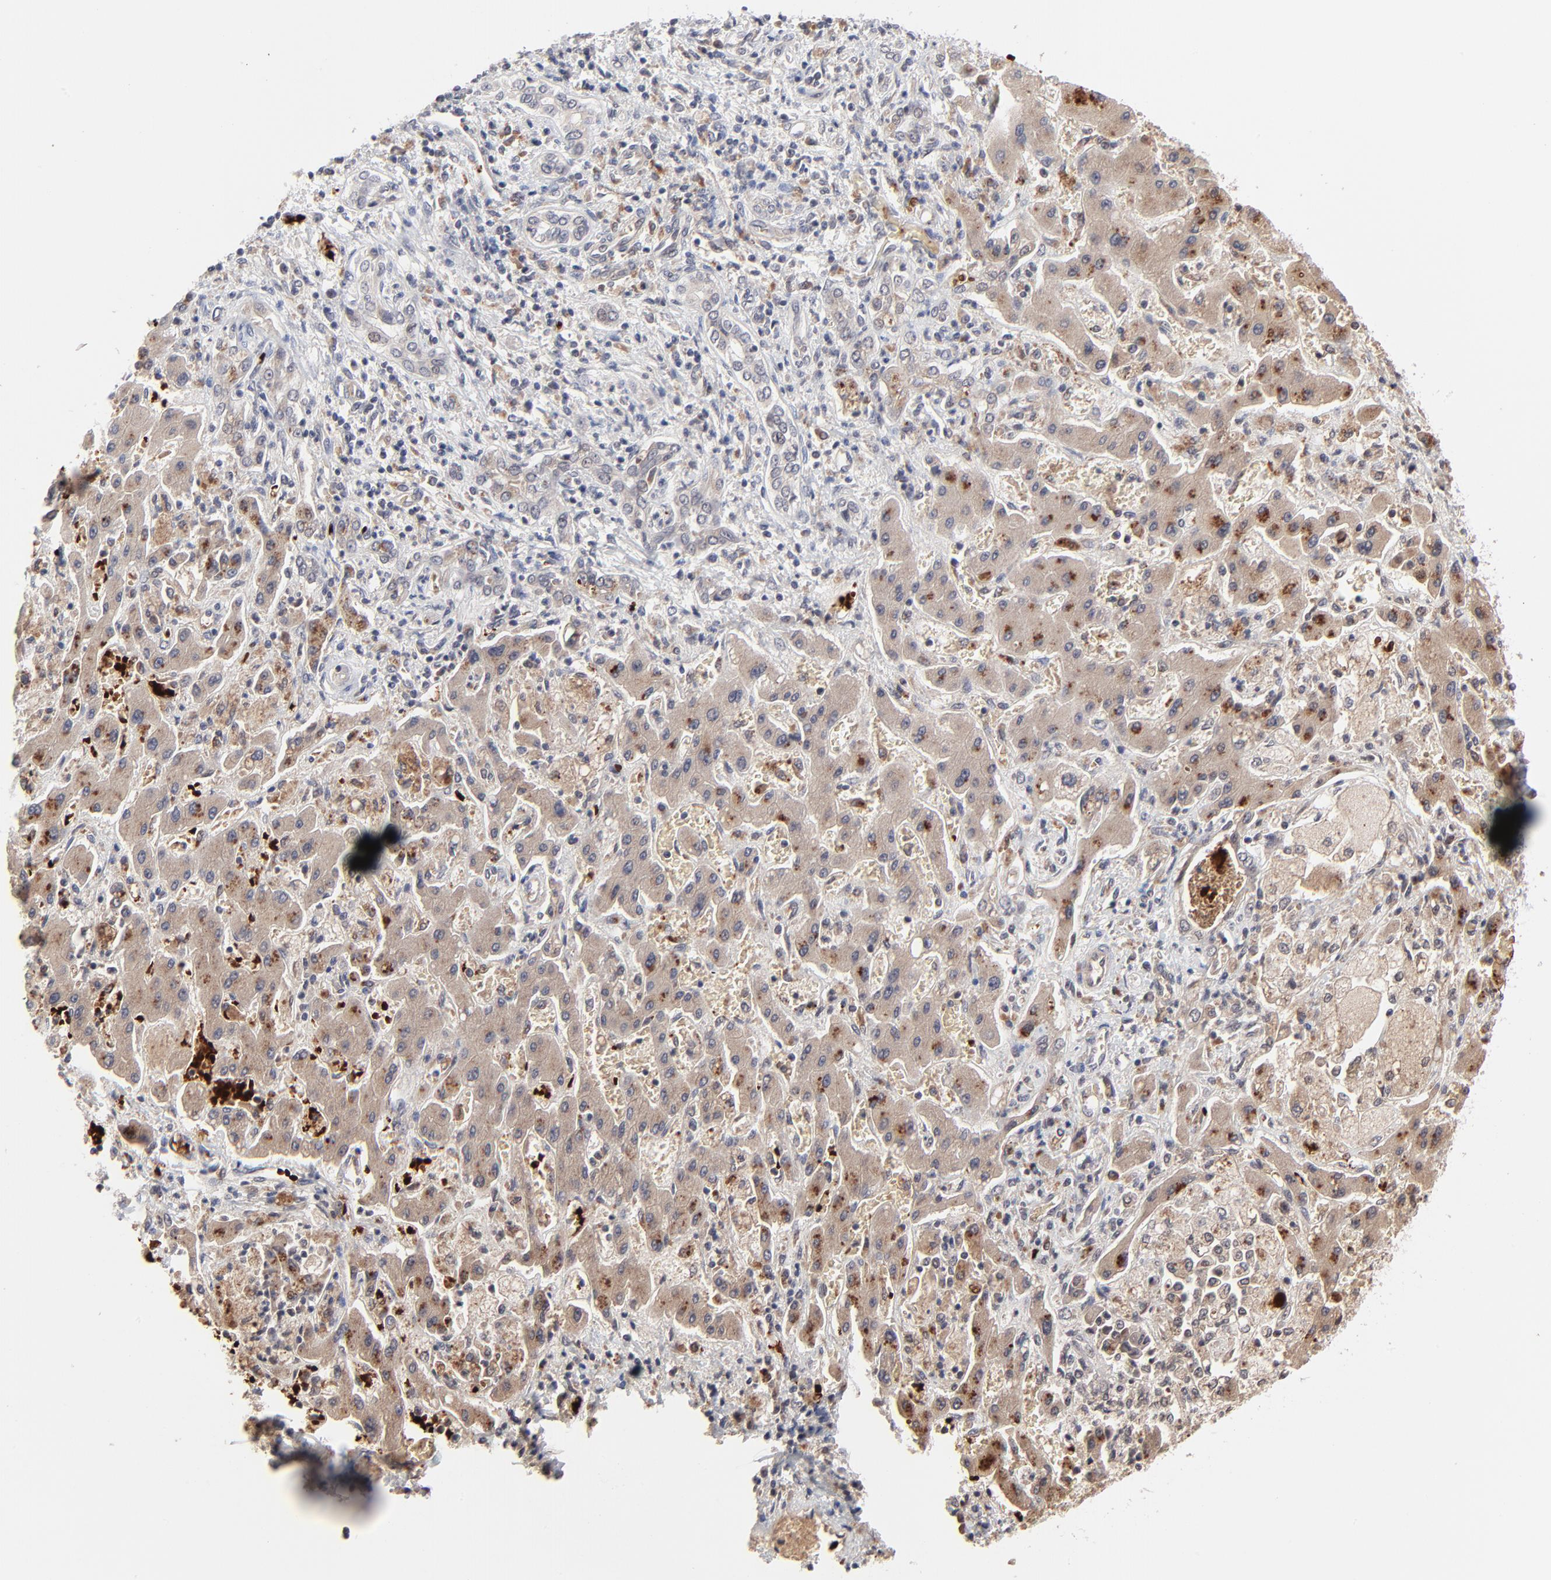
{"staining": {"intensity": "weak", "quantity": ">75%", "location": "cytoplasmic/membranous"}, "tissue": "liver cancer", "cell_type": "Tumor cells", "image_type": "cancer", "snomed": [{"axis": "morphology", "description": "Cholangiocarcinoma"}, {"axis": "topography", "description": "Liver"}], "caption": "Protein expression analysis of liver cholangiocarcinoma reveals weak cytoplasmic/membranous expression in approximately >75% of tumor cells.", "gene": "CASP10", "patient": {"sex": "male", "age": 50}}